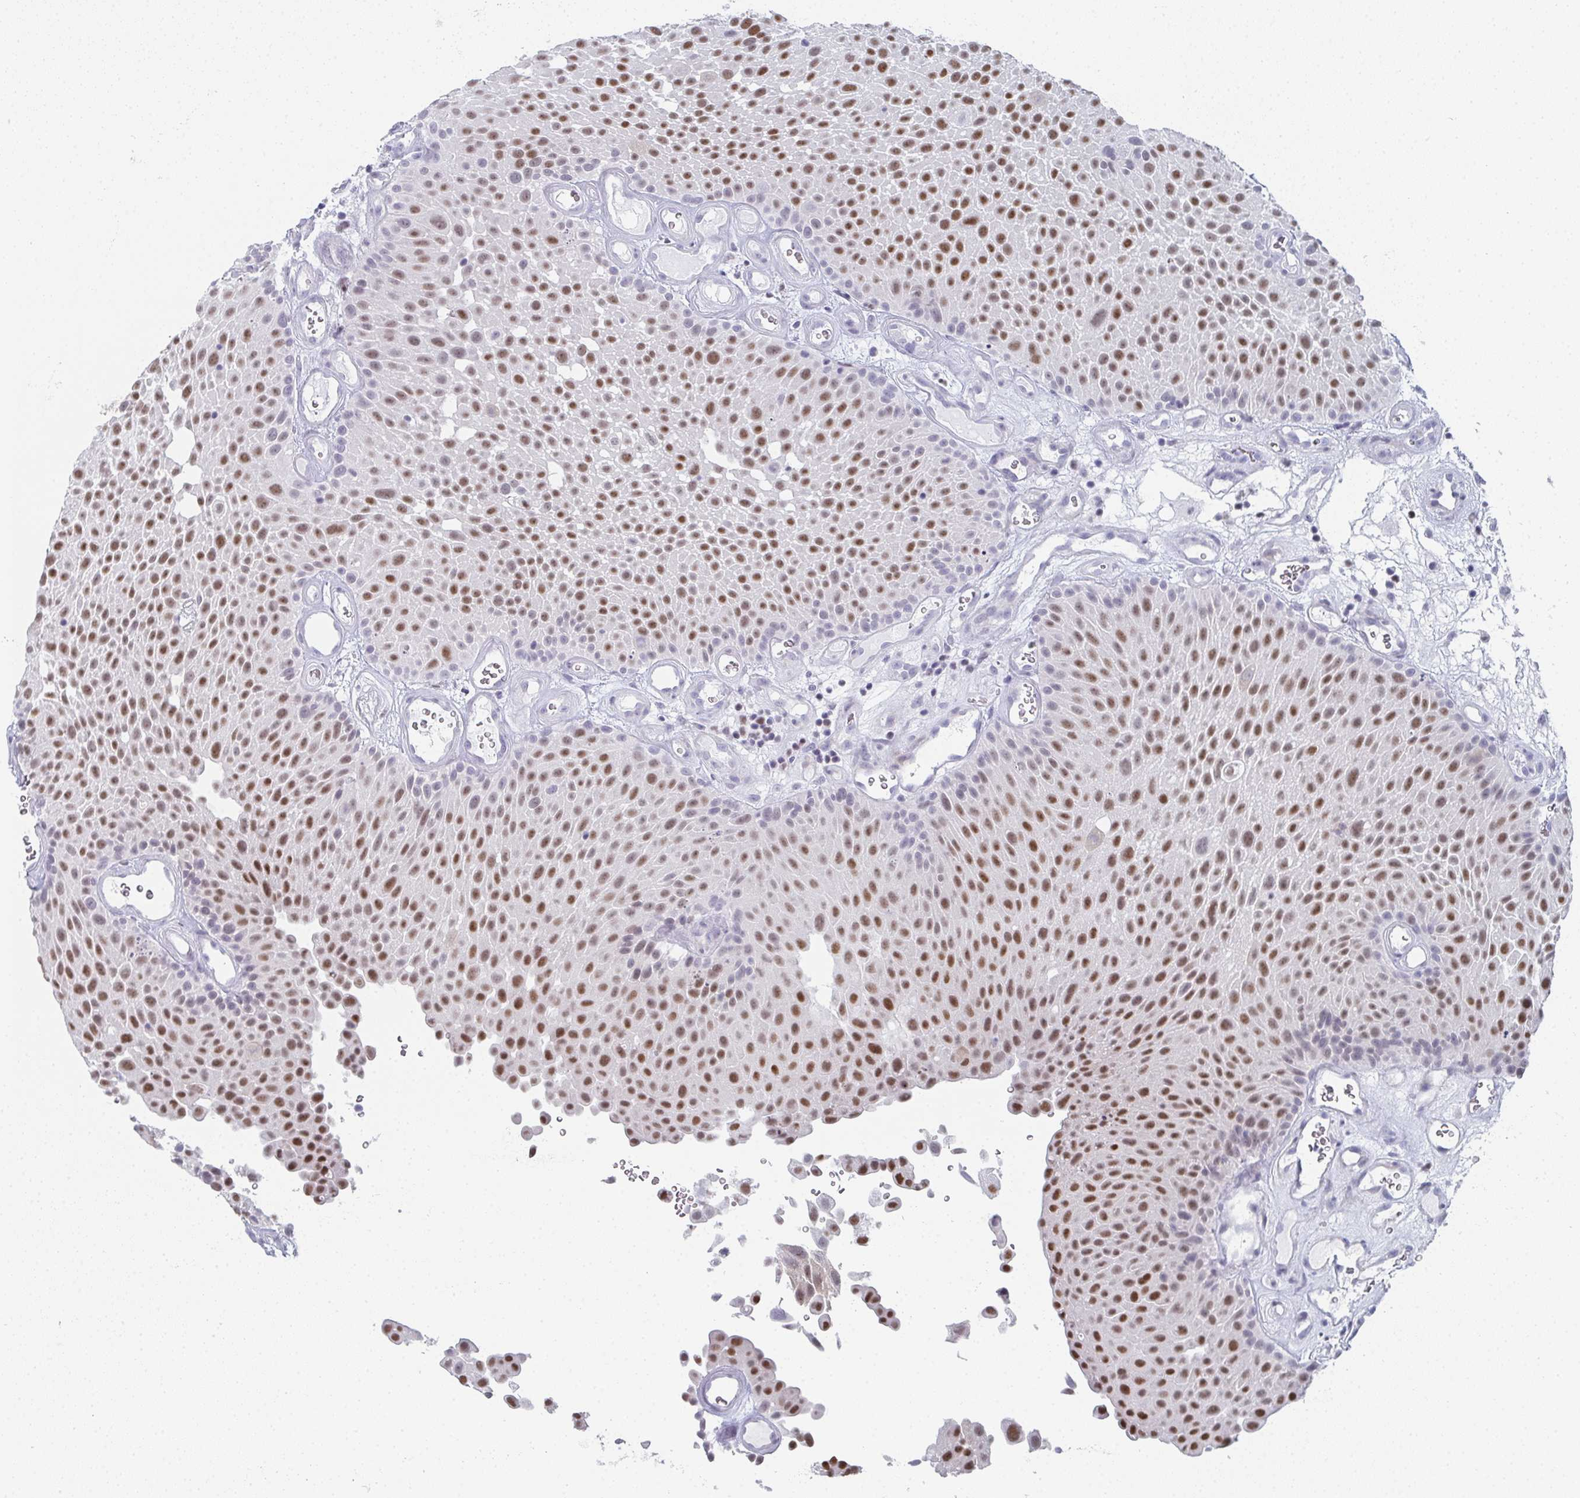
{"staining": {"intensity": "moderate", "quantity": ">75%", "location": "nuclear"}, "tissue": "urothelial cancer", "cell_type": "Tumor cells", "image_type": "cancer", "snomed": [{"axis": "morphology", "description": "Urothelial carcinoma, Low grade"}, {"axis": "topography", "description": "Urinary bladder"}], "caption": "Brown immunohistochemical staining in urothelial carcinoma (low-grade) reveals moderate nuclear positivity in about >75% of tumor cells. (Brightfield microscopy of DAB IHC at high magnification).", "gene": "PYCR3", "patient": {"sex": "male", "age": 72}}